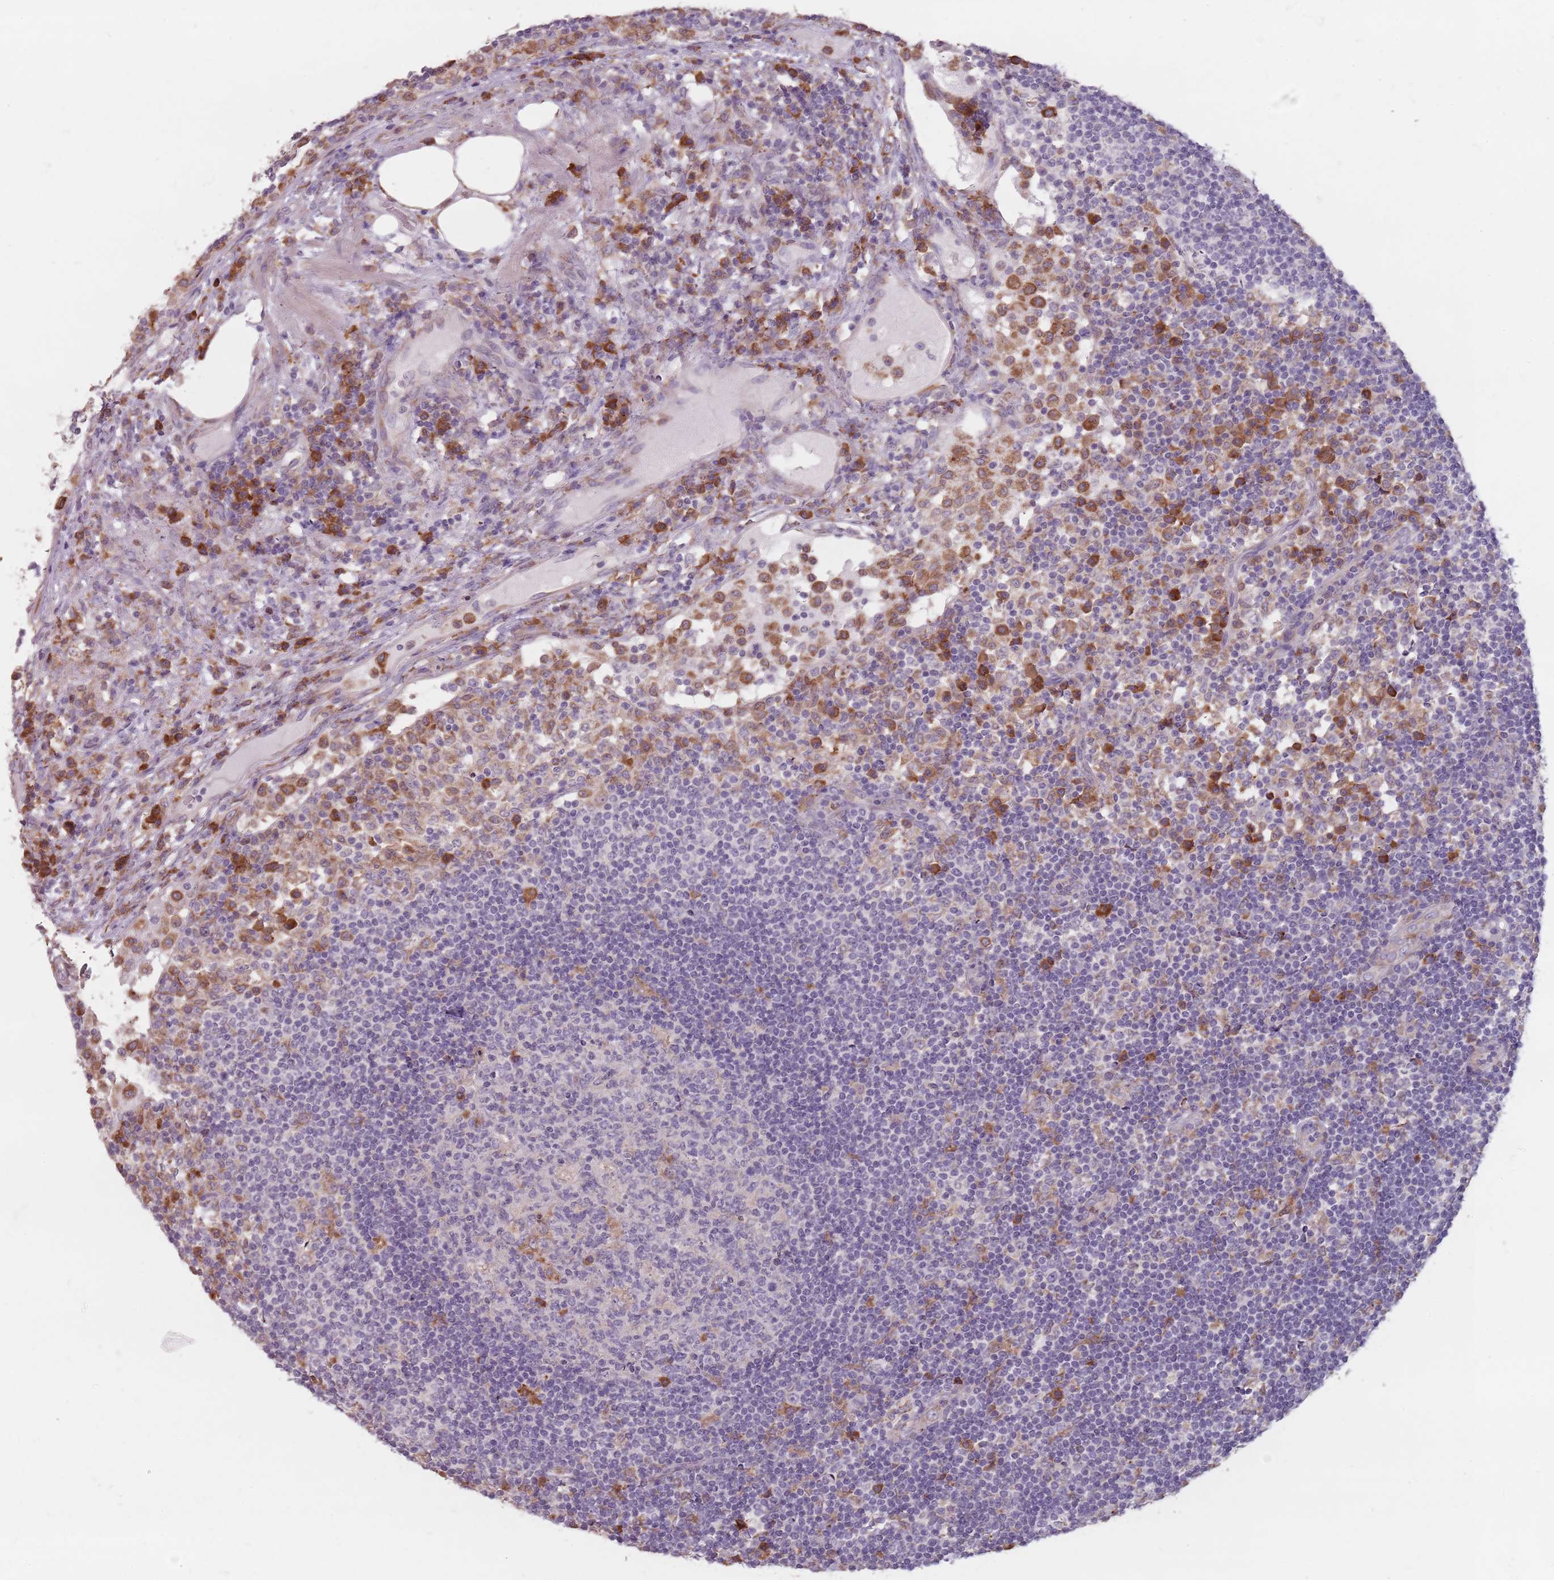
{"staining": {"intensity": "negative", "quantity": "none", "location": "none"}, "tissue": "lymph node", "cell_type": "Germinal center cells", "image_type": "normal", "snomed": [{"axis": "morphology", "description": "Normal tissue, NOS"}, {"axis": "topography", "description": "Lymph node"}], "caption": "DAB (3,3'-diaminobenzidine) immunohistochemical staining of unremarkable lymph node shows no significant positivity in germinal center cells. (Brightfield microscopy of DAB (3,3'-diaminobenzidine) immunohistochemistry at high magnification).", "gene": "RPS9", "patient": {"sex": "female", "age": 53}}